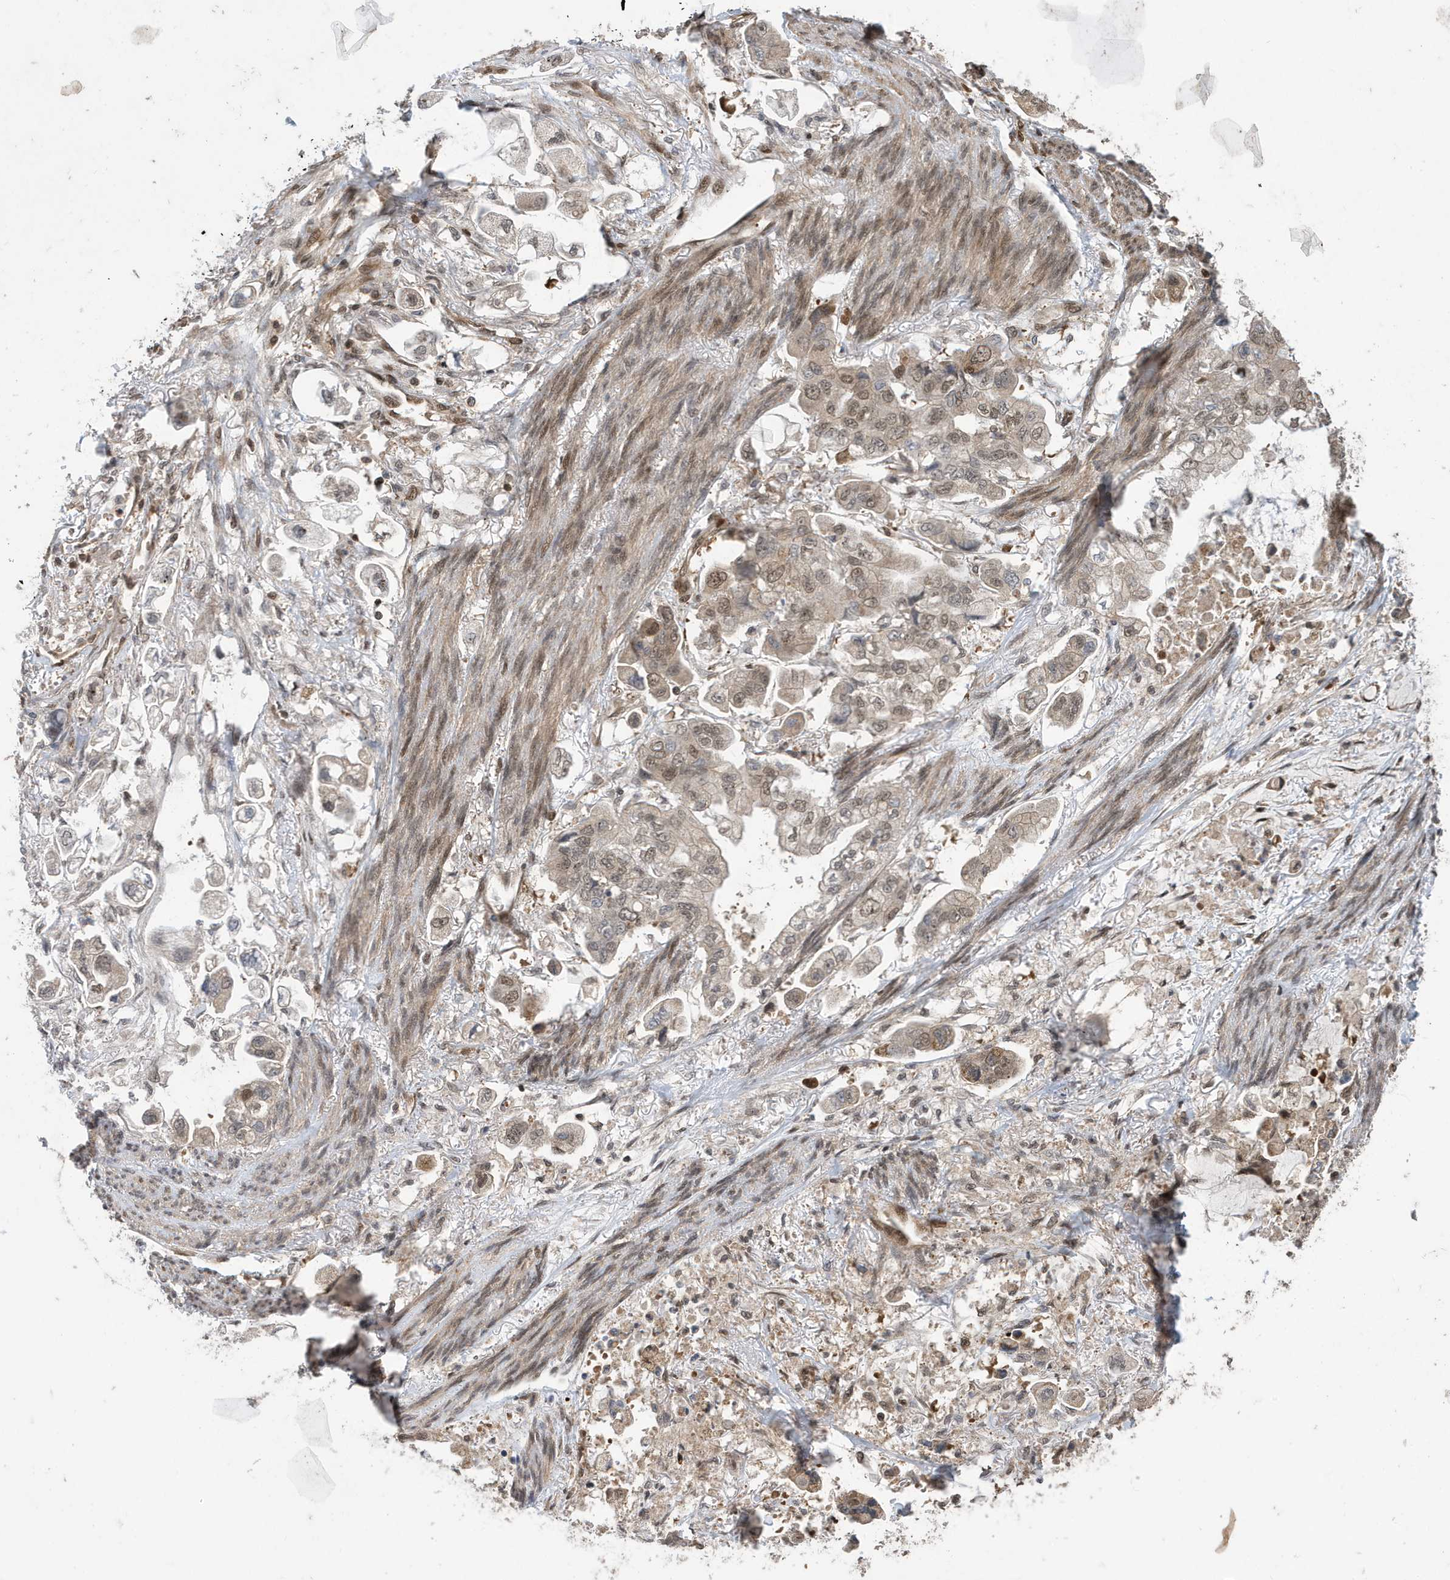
{"staining": {"intensity": "weak", "quantity": "25%-75%", "location": "nuclear"}, "tissue": "stomach cancer", "cell_type": "Tumor cells", "image_type": "cancer", "snomed": [{"axis": "morphology", "description": "Adenocarcinoma, NOS"}, {"axis": "topography", "description": "Stomach"}], "caption": "Protein expression analysis of human stomach cancer (adenocarcinoma) reveals weak nuclear positivity in about 25%-75% of tumor cells. Using DAB (brown) and hematoxylin (blue) stains, captured at high magnification using brightfield microscopy.", "gene": "UBQLN1", "patient": {"sex": "male", "age": 62}}